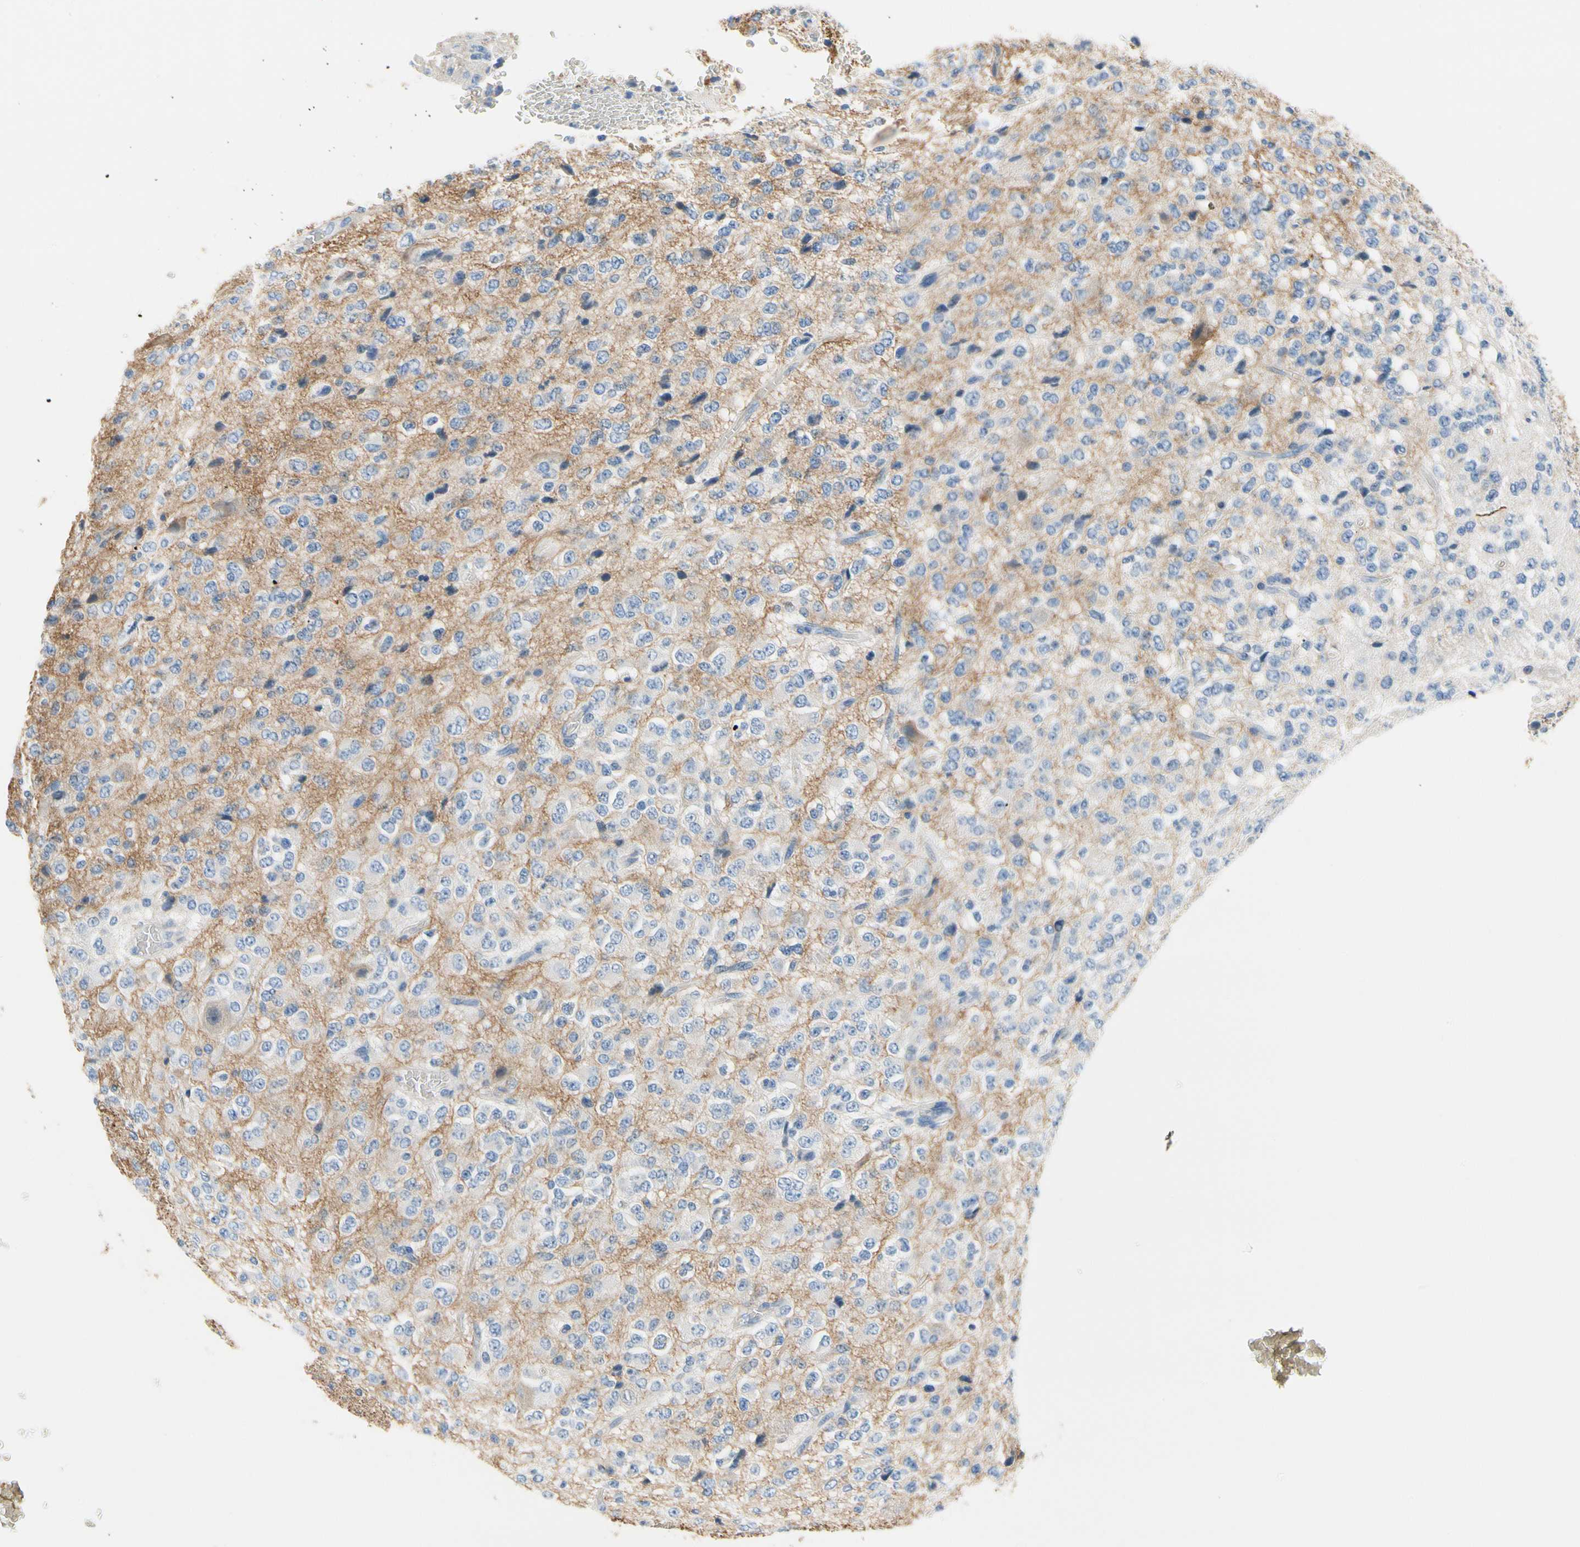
{"staining": {"intensity": "negative", "quantity": "none", "location": "none"}, "tissue": "glioma", "cell_type": "Tumor cells", "image_type": "cancer", "snomed": [{"axis": "morphology", "description": "Glioma, malignant, High grade"}, {"axis": "topography", "description": "pancreas cauda"}], "caption": "Immunohistochemistry photomicrograph of human glioma stained for a protein (brown), which shows no positivity in tumor cells.", "gene": "STXBP1", "patient": {"sex": "male", "age": 60}}